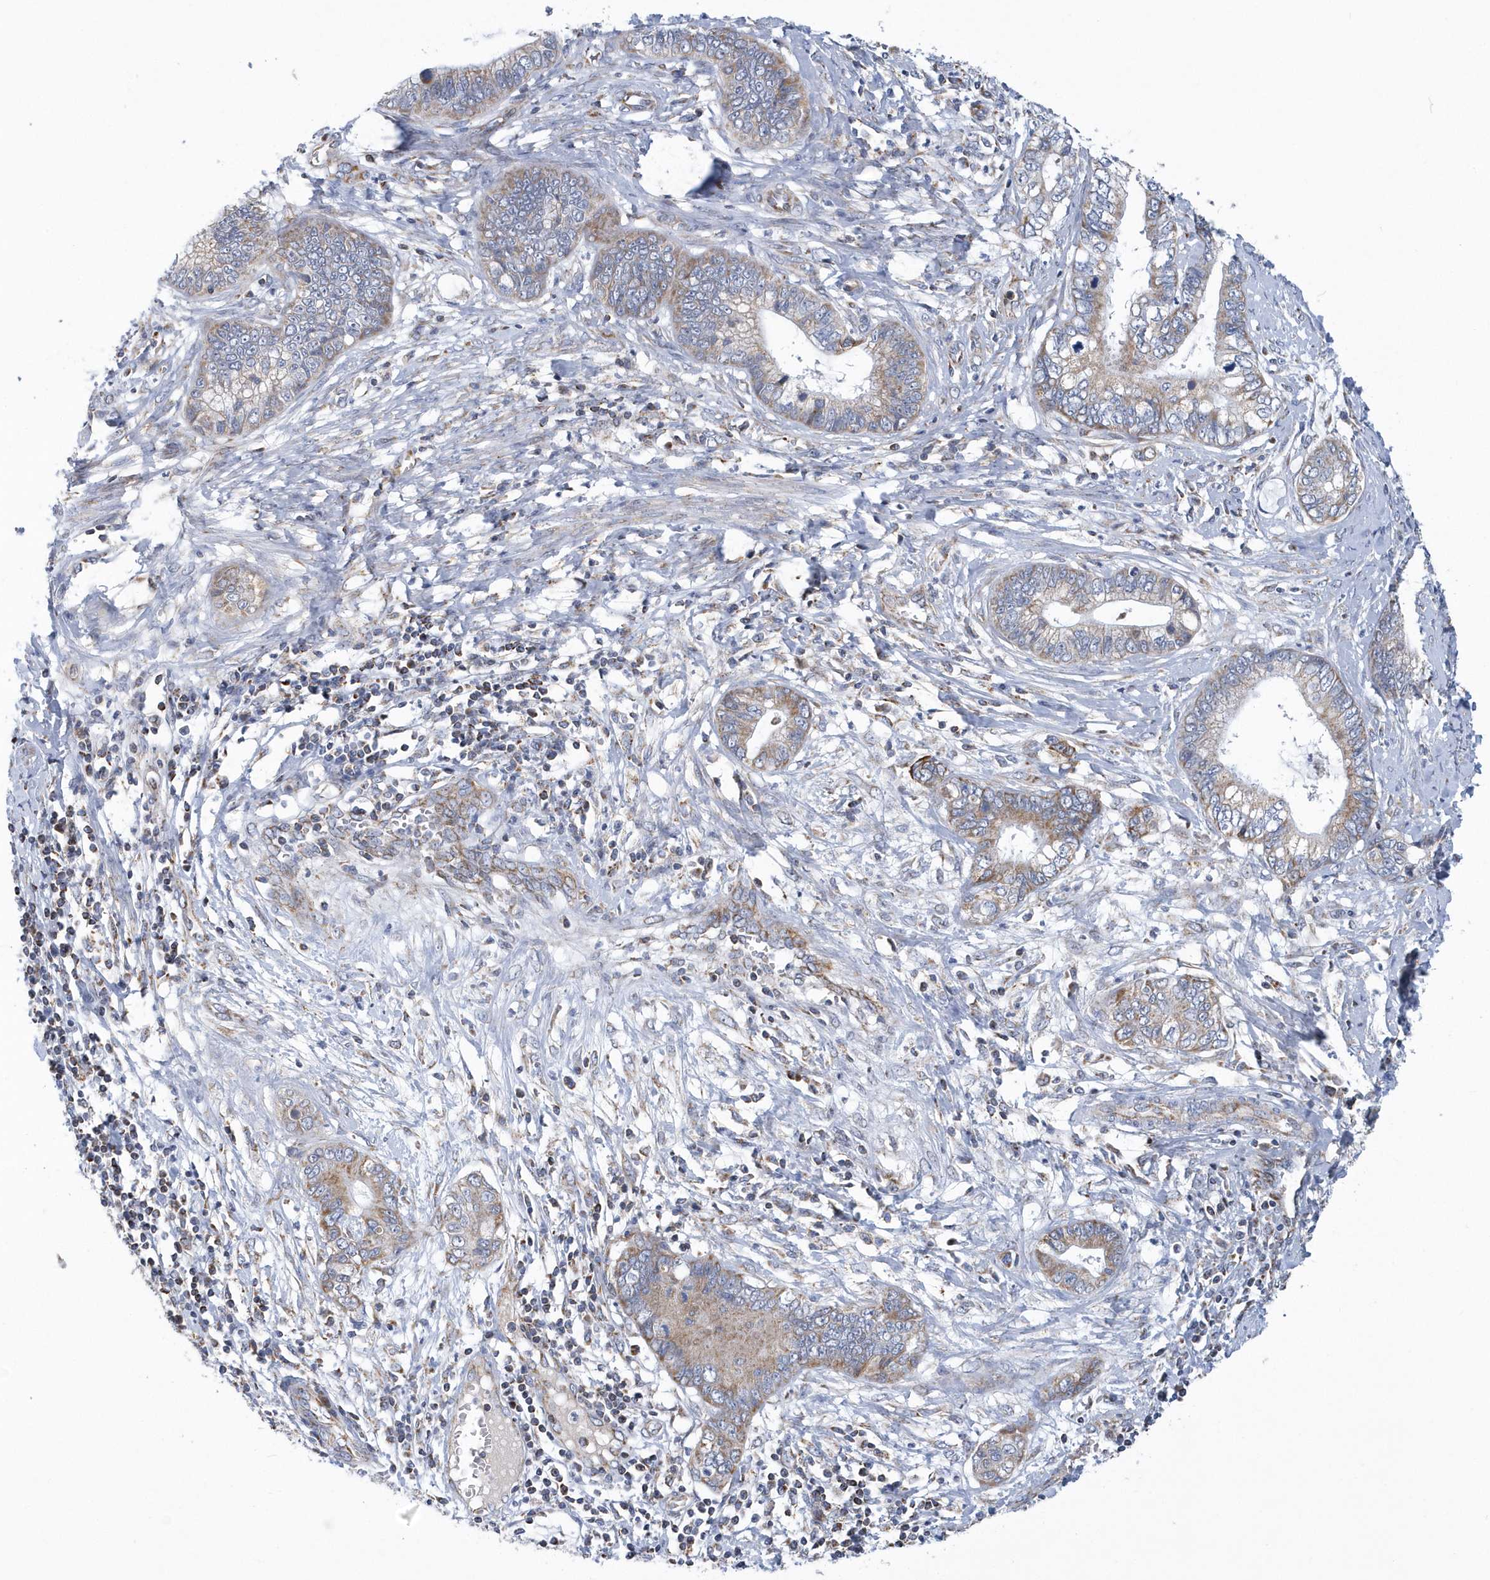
{"staining": {"intensity": "moderate", "quantity": "25%-75%", "location": "cytoplasmic/membranous"}, "tissue": "cervical cancer", "cell_type": "Tumor cells", "image_type": "cancer", "snomed": [{"axis": "morphology", "description": "Adenocarcinoma, NOS"}, {"axis": "topography", "description": "Cervix"}], "caption": "Immunohistochemistry of human cervical cancer shows medium levels of moderate cytoplasmic/membranous staining in approximately 25%-75% of tumor cells.", "gene": "VWA5B2", "patient": {"sex": "female", "age": 44}}